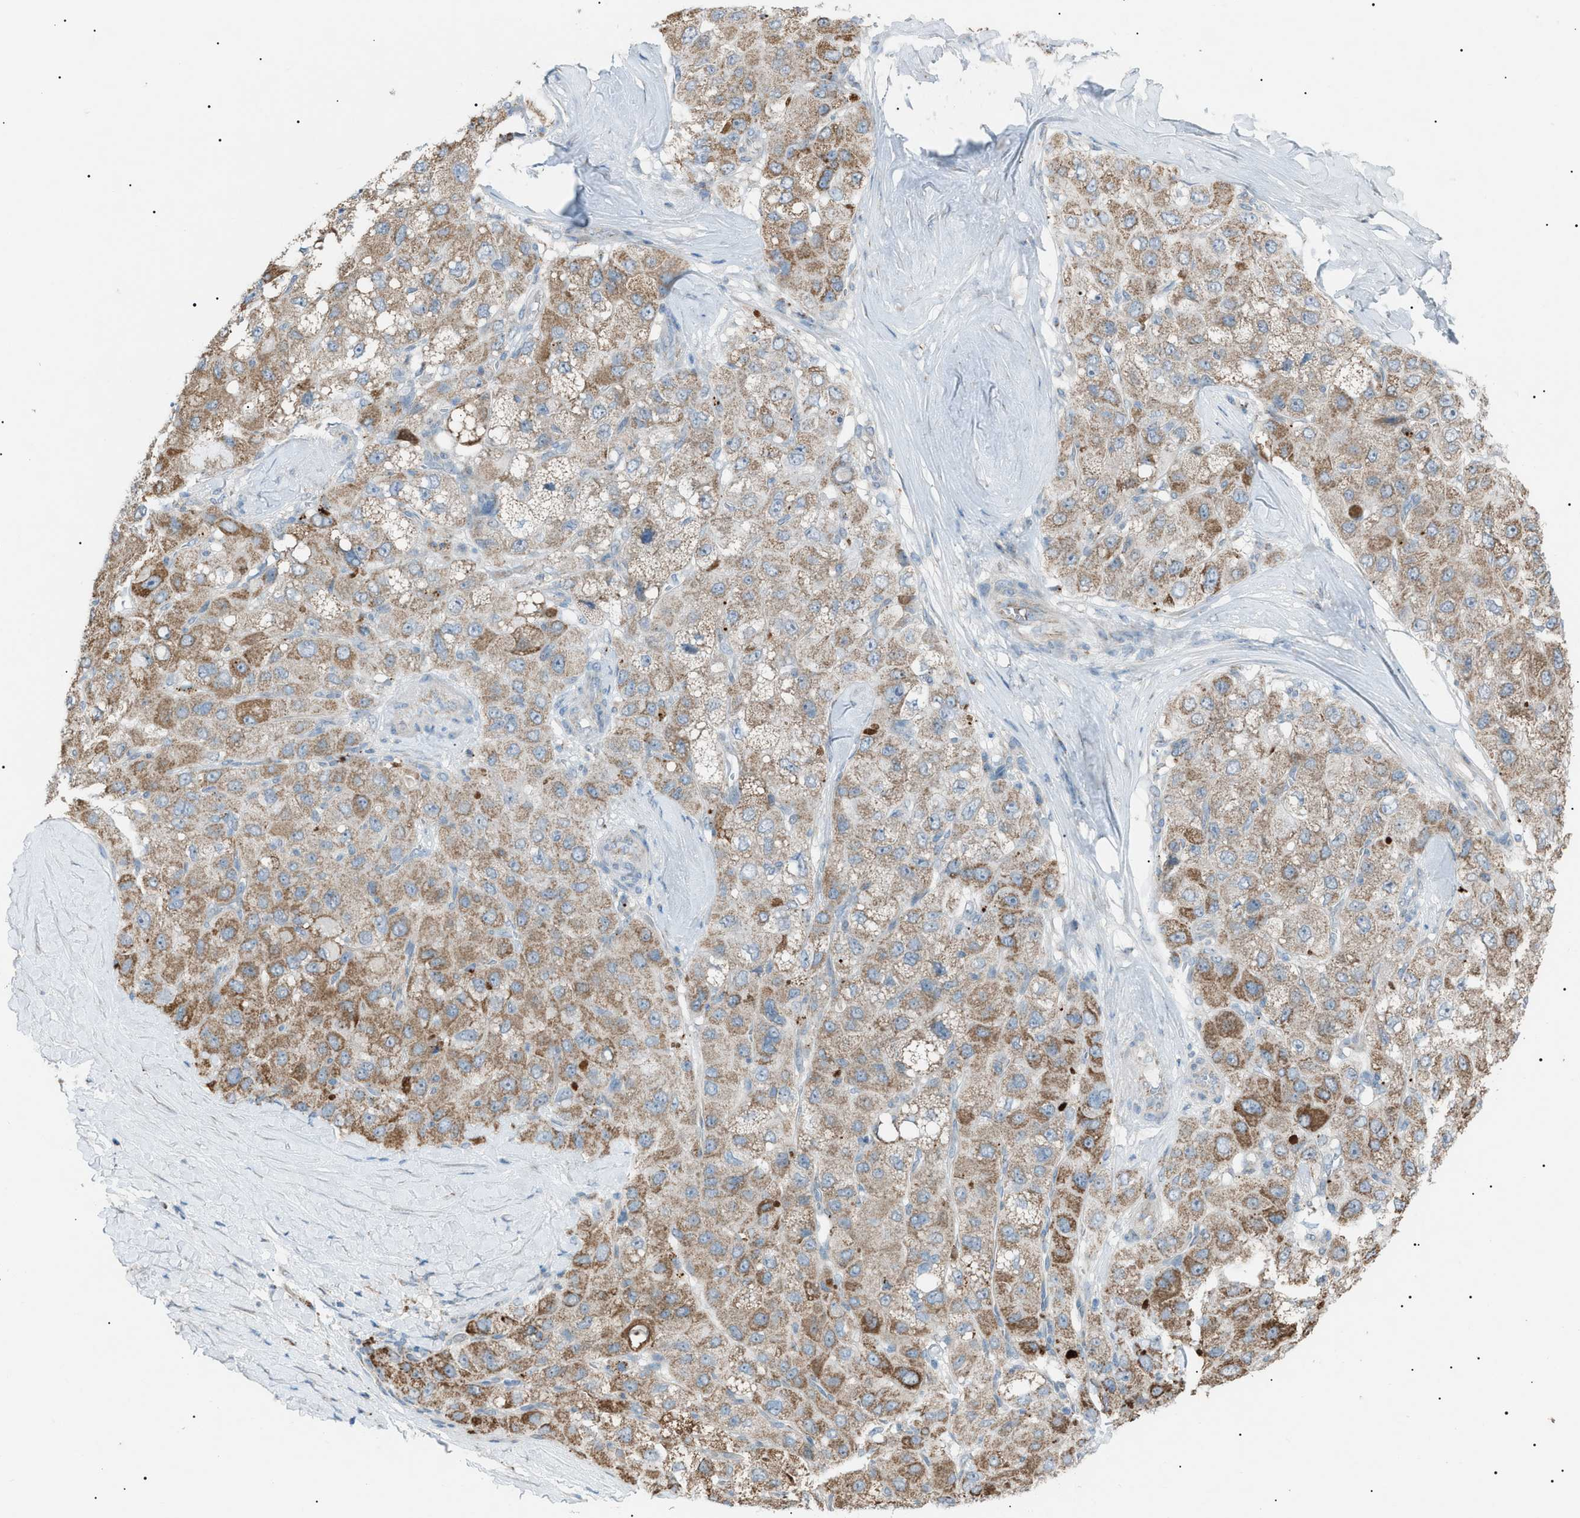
{"staining": {"intensity": "negative", "quantity": "none", "location": "none"}, "tissue": "liver cancer", "cell_type": "Tumor cells", "image_type": "cancer", "snomed": [{"axis": "morphology", "description": "Carcinoma, Hepatocellular, NOS"}, {"axis": "topography", "description": "Liver"}], "caption": "Liver hepatocellular carcinoma was stained to show a protein in brown. There is no significant staining in tumor cells.", "gene": "ZNF516", "patient": {"sex": "male", "age": 80}}